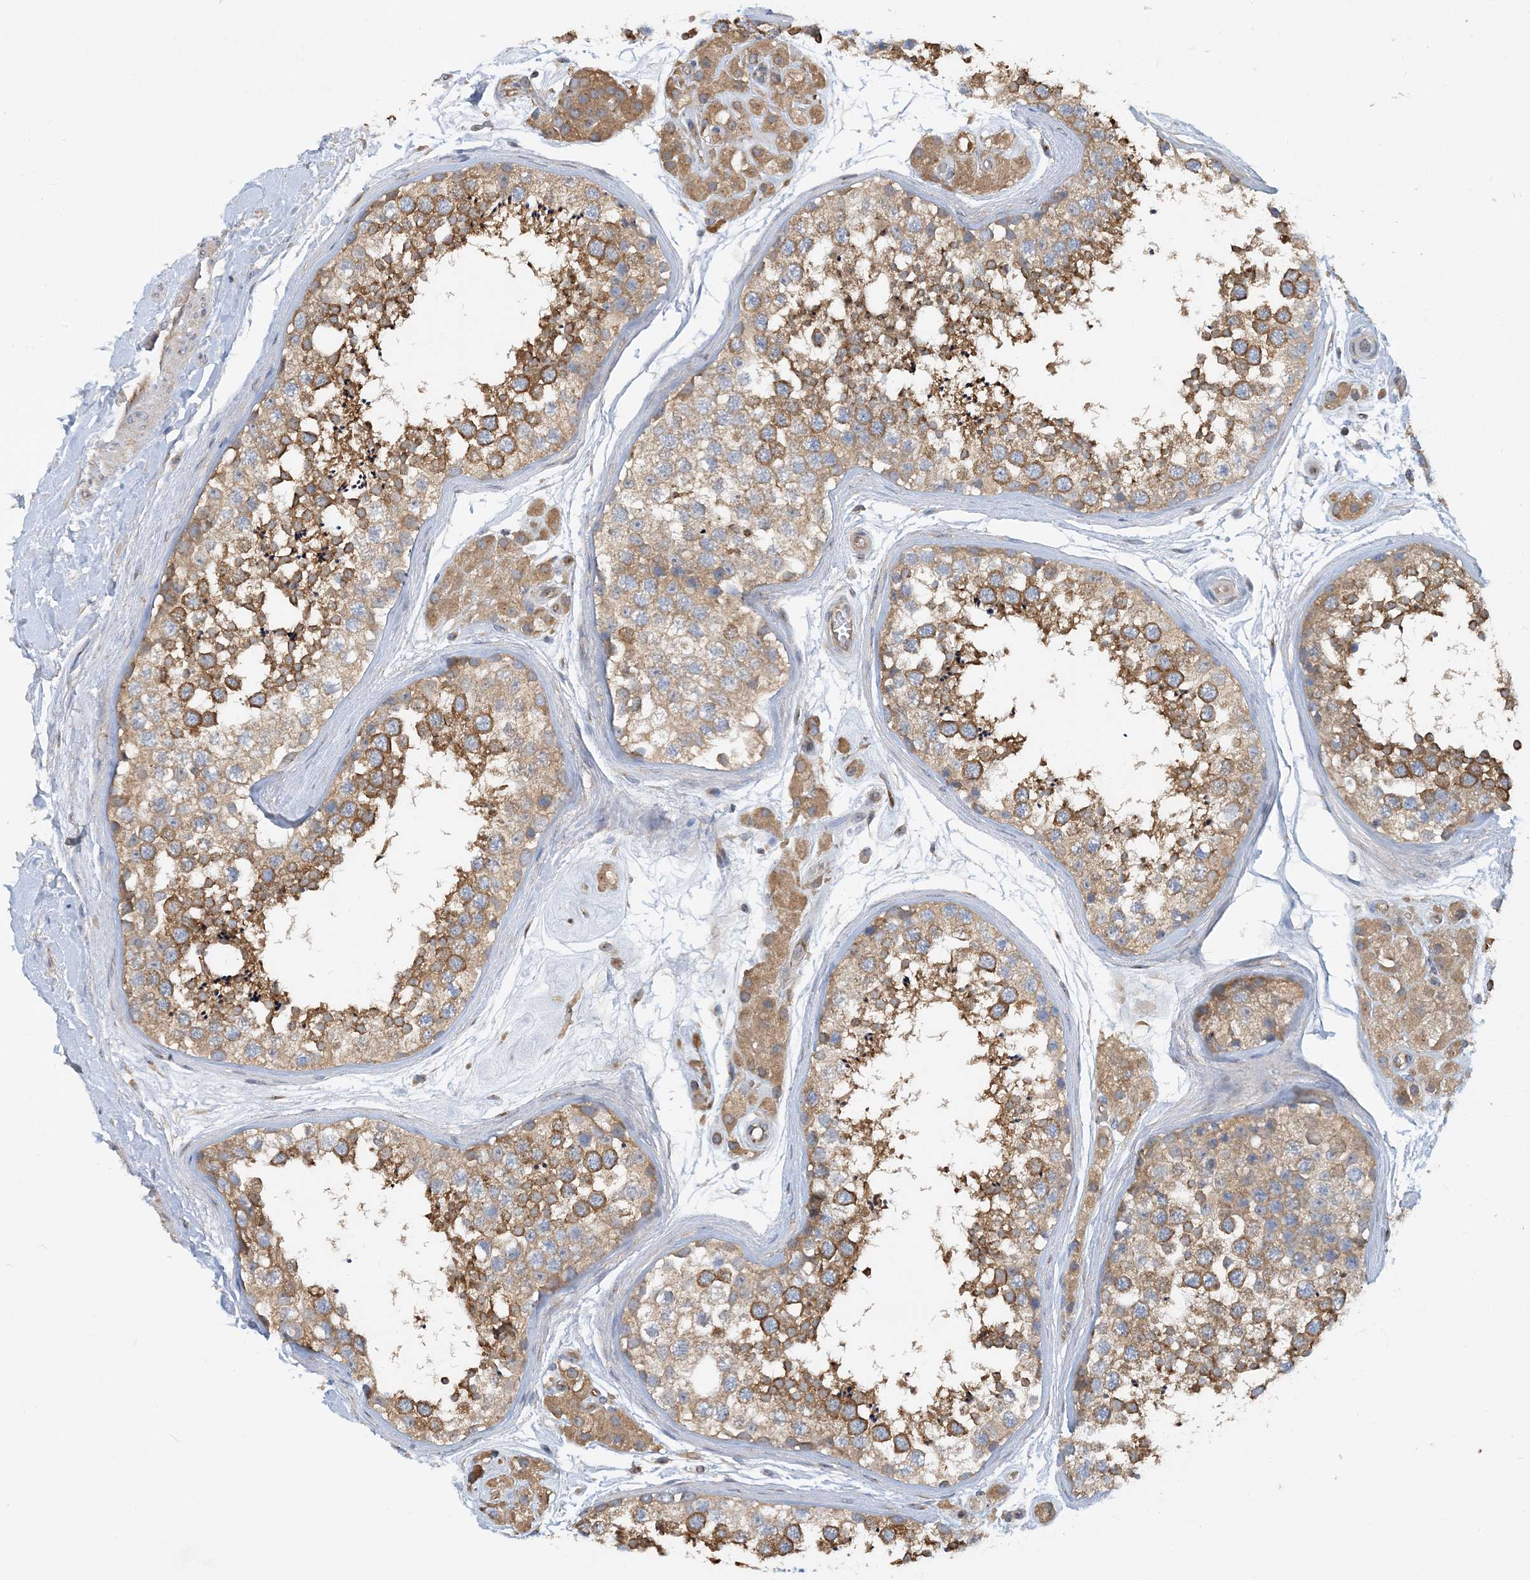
{"staining": {"intensity": "moderate", "quantity": ">75%", "location": "cytoplasmic/membranous"}, "tissue": "testis", "cell_type": "Cells in seminiferous ducts", "image_type": "normal", "snomed": [{"axis": "morphology", "description": "Normal tissue, NOS"}, {"axis": "topography", "description": "Testis"}], "caption": "Normal testis demonstrates moderate cytoplasmic/membranous staining in about >75% of cells in seminiferous ducts, visualized by immunohistochemistry. (DAB (3,3'-diaminobenzidine) IHC with brightfield microscopy, high magnification).", "gene": "SIDT1", "patient": {"sex": "male", "age": 56}}